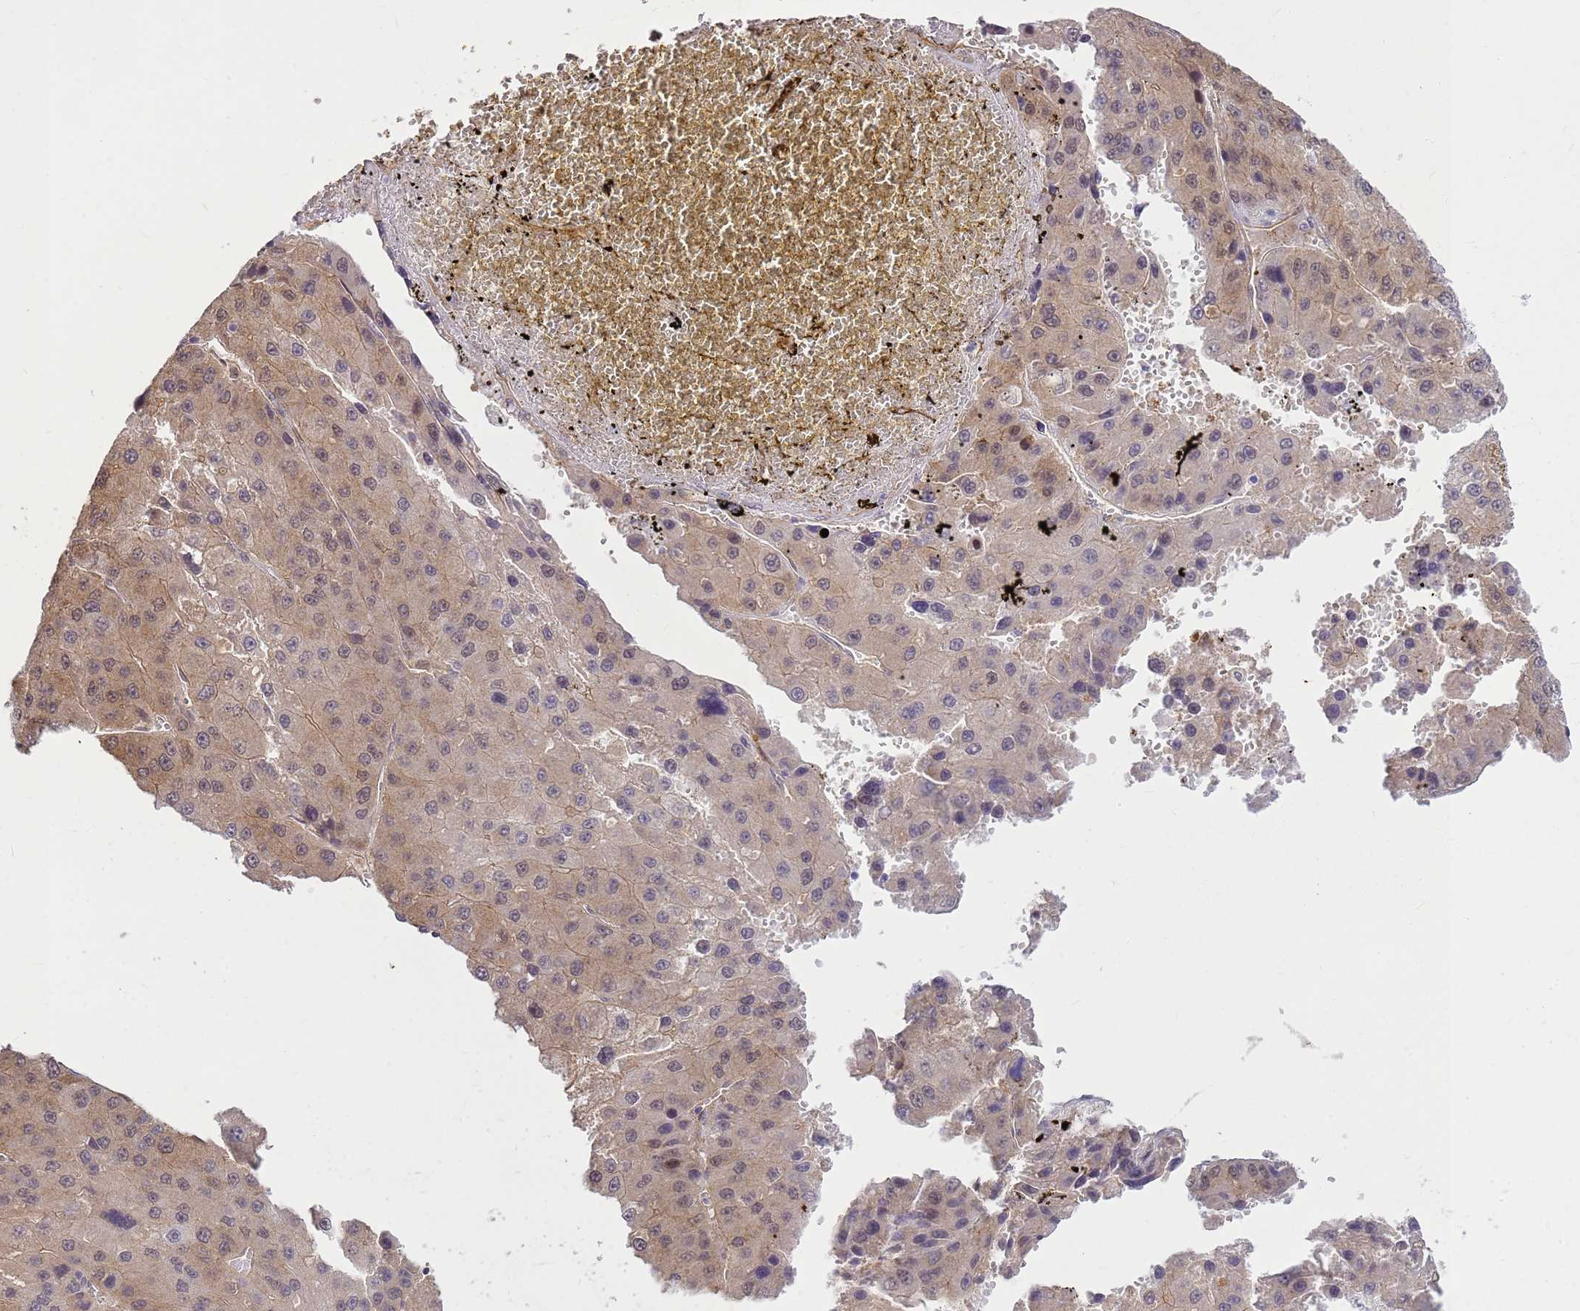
{"staining": {"intensity": "weak", "quantity": ">75%", "location": "cytoplasmic/membranous"}, "tissue": "liver cancer", "cell_type": "Tumor cells", "image_type": "cancer", "snomed": [{"axis": "morphology", "description": "Carcinoma, Hepatocellular, NOS"}, {"axis": "topography", "description": "Liver"}], "caption": "IHC staining of liver cancer (hepatocellular carcinoma), which exhibits low levels of weak cytoplasmic/membranous staining in approximately >75% of tumor cells indicating weak cytoplasmic/membranous protein staining. The staining was performed using DAB (3,3'-diaminobenzidine) (brown) for protein detection and nuclei were counterstained in hematoxylin (blue).", "gene": "YWHAE", "patient": {"sex": "female", "age": 73}}